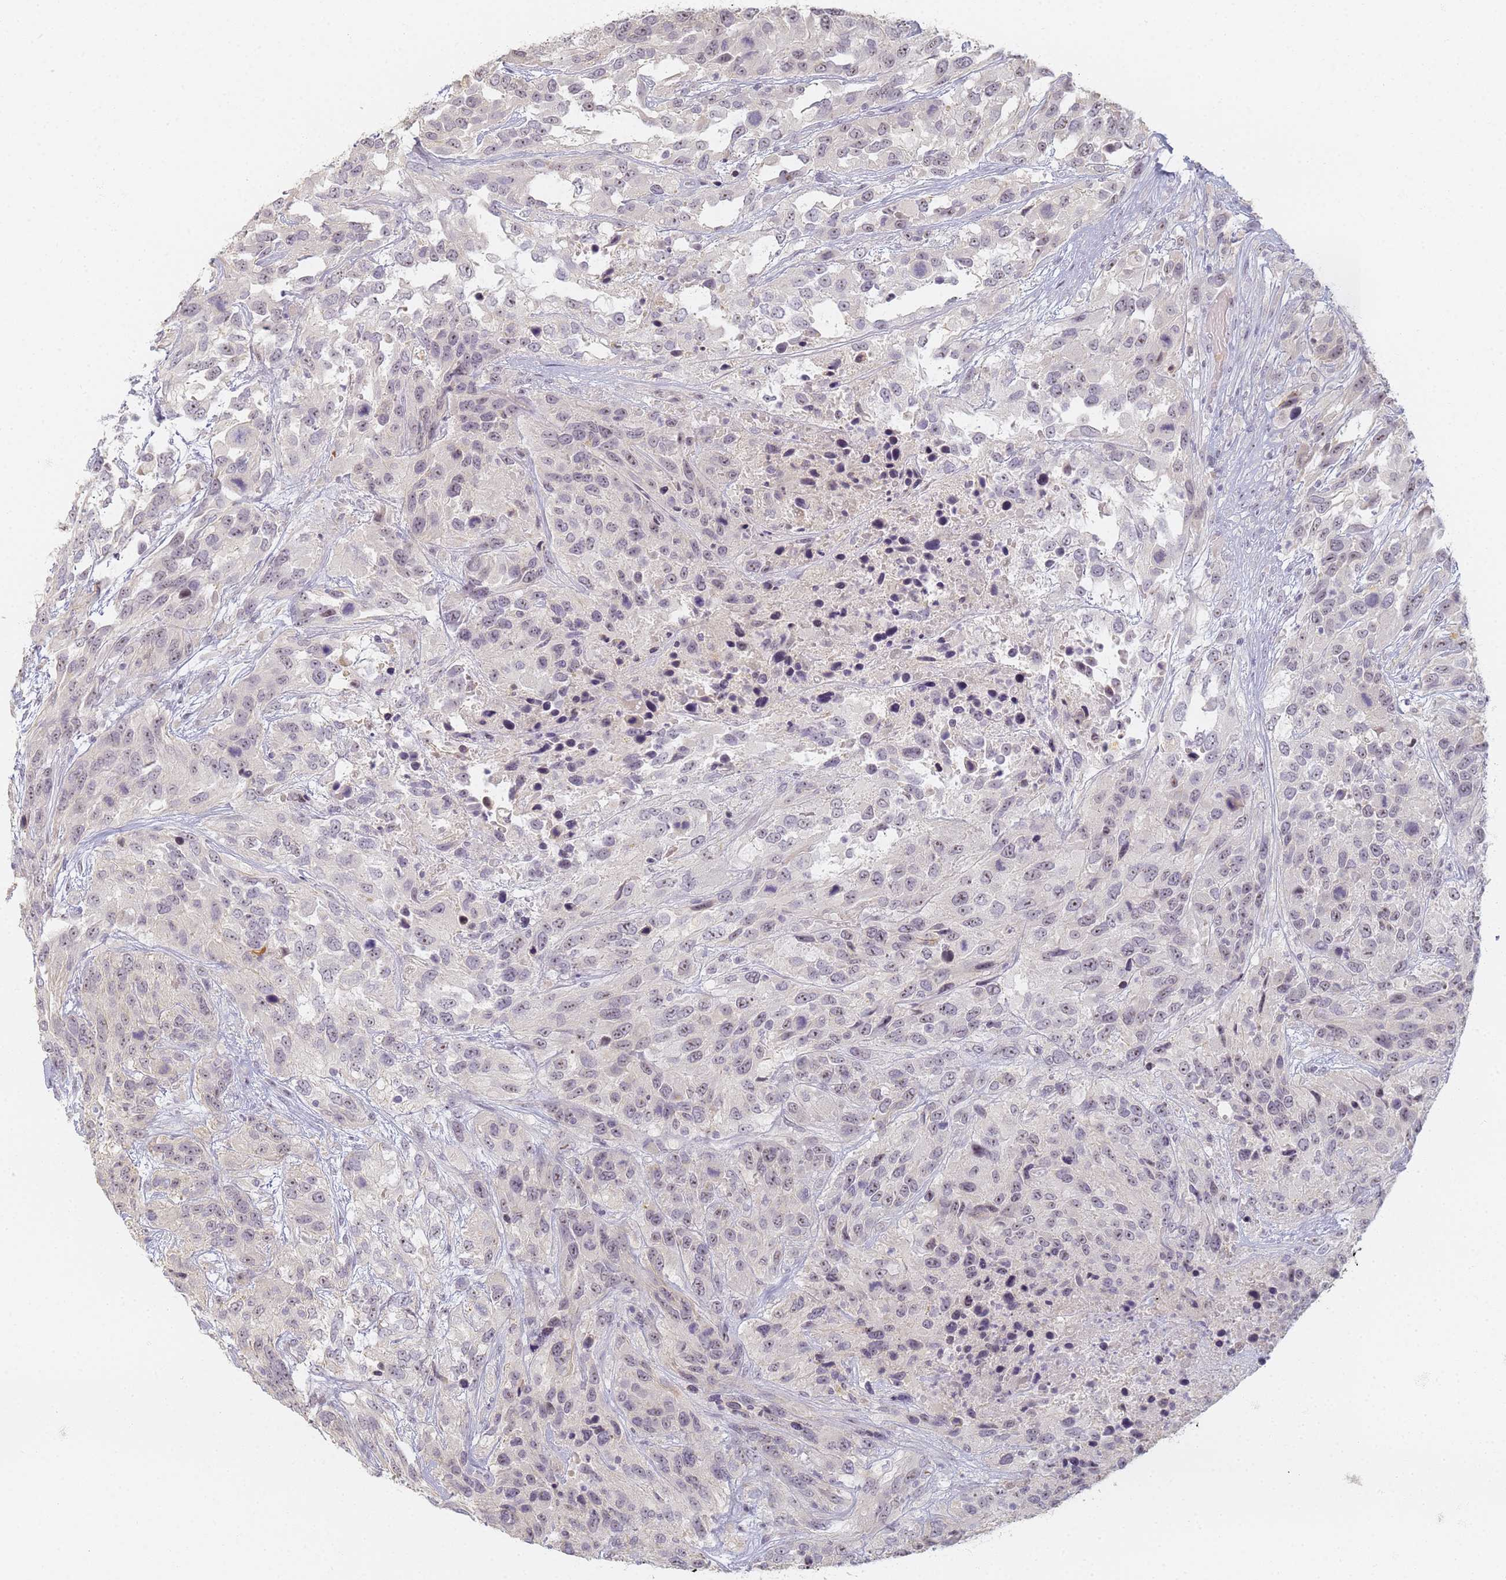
{"staining": {"intensity": "weak", "quantity": "25%-75%", "location": "nuclear"}, "tissue": "urothelial cancer", "cell_type": "Tumor cells", "image_type": "cancer", "snomed": [{"axis": "morphology", "description": "Urothelial carcinoma, High grade"}, {"axis": "topography", "description": "Urinary bladder"}], "caption": "IHC (DAB) staining of human high-grade urothelial carcinoma exhibits weak nuclear protein expression in approximately 25%-75% of tumor cells. The staining was performed using DAB, with brown indicating positive protein expression. Nuclei are stained blue with hematoxylin.", "gene": "SLC38A9", "patient": {"sex": "female", "age": 70}}